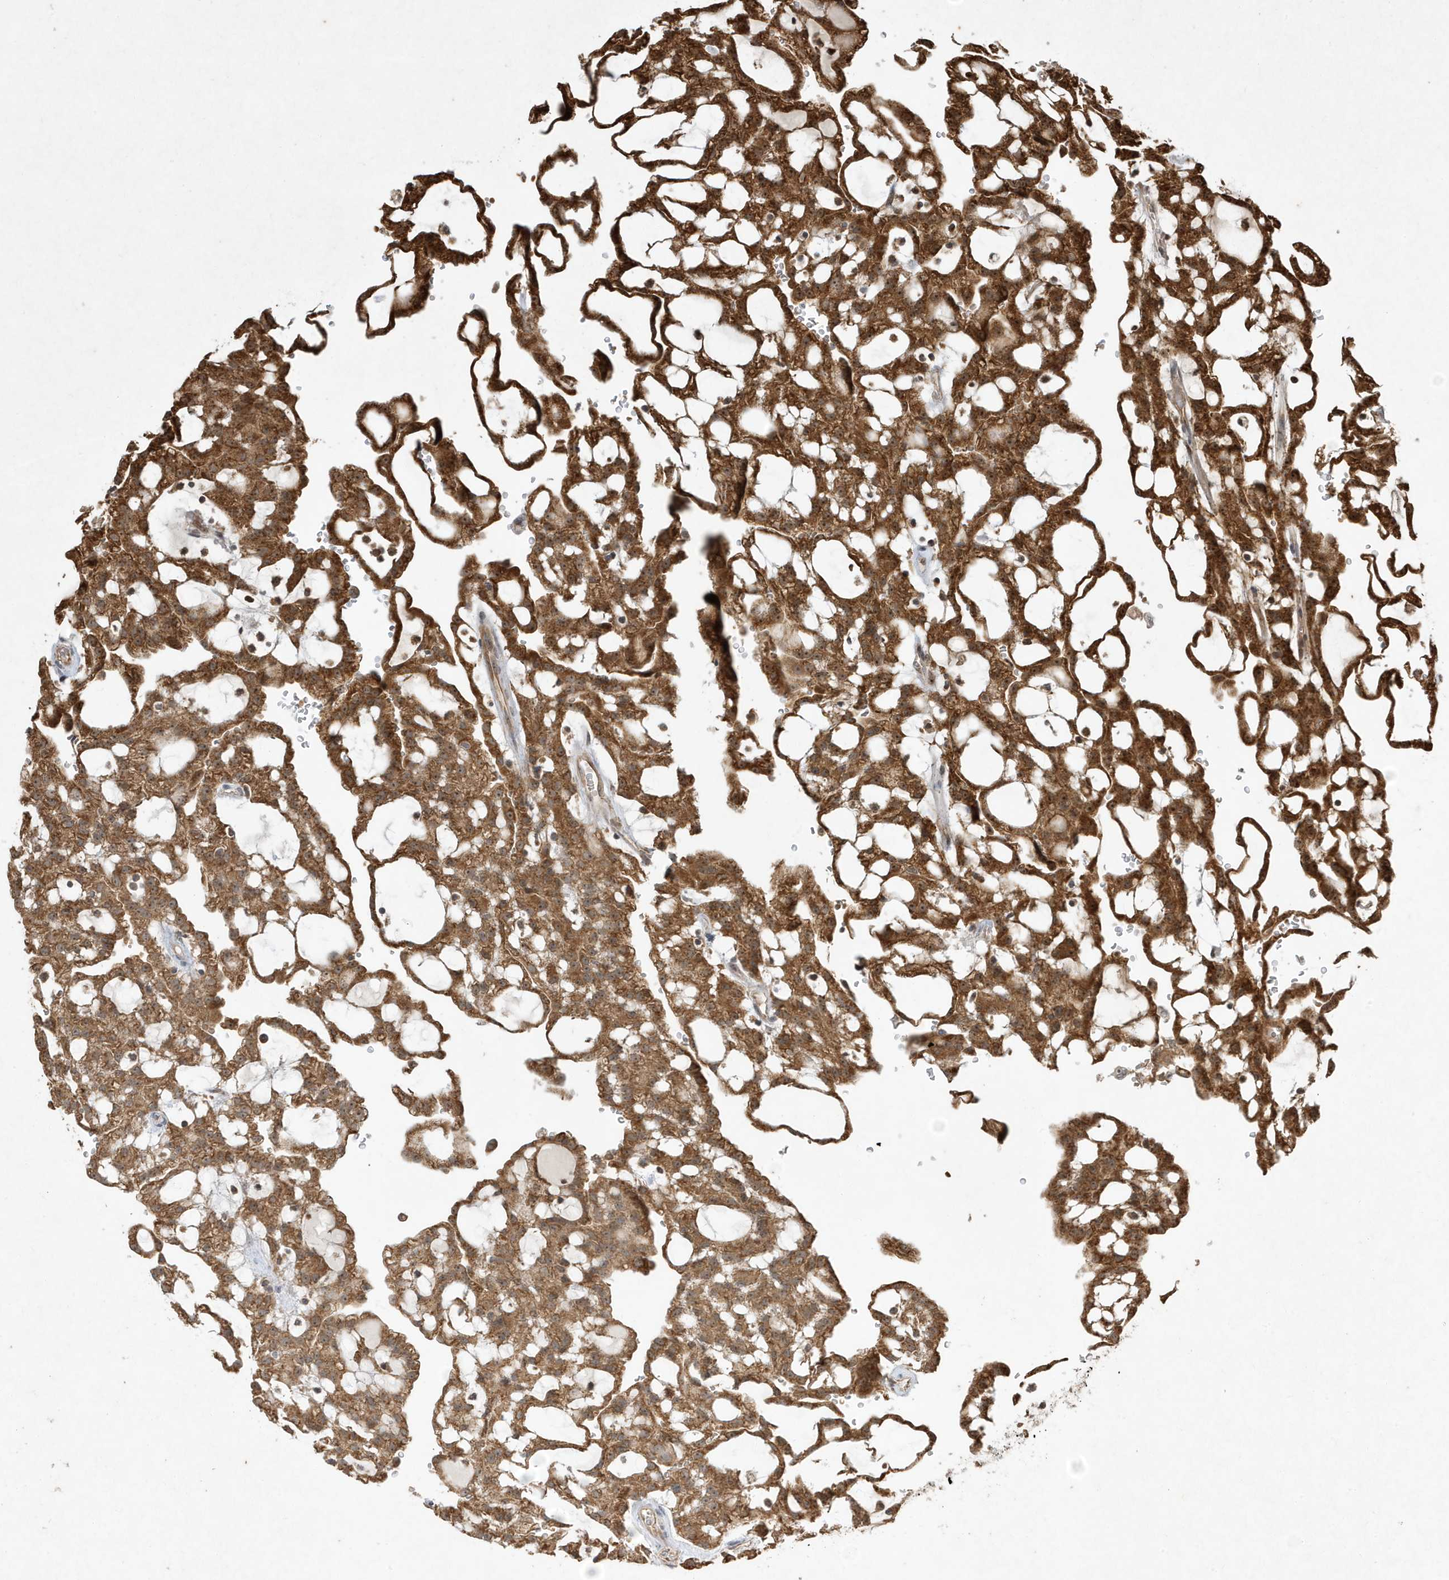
{"staining": {"intensity": "strong", "quantity": ">75%", "location": "cytoplasmic/membranous,nuclear"}, "tissue": "renal cancer", "cell_type": "Tumor cells", "image_type": "cancer", "snomed": [{"axis": "morphology", "description": "Adenocarcinoma, NOS"}, {"axis": "topography", "description": "Kidney"}], "caption": "Human renal adenocarcinoma stained with a brown dye displays strong cytoplasmic/membranous and nuclear positive staining in about >75% of tumor cells.", "gene": "ABCB9", "patient": {"sex": "male", "age": 63}}